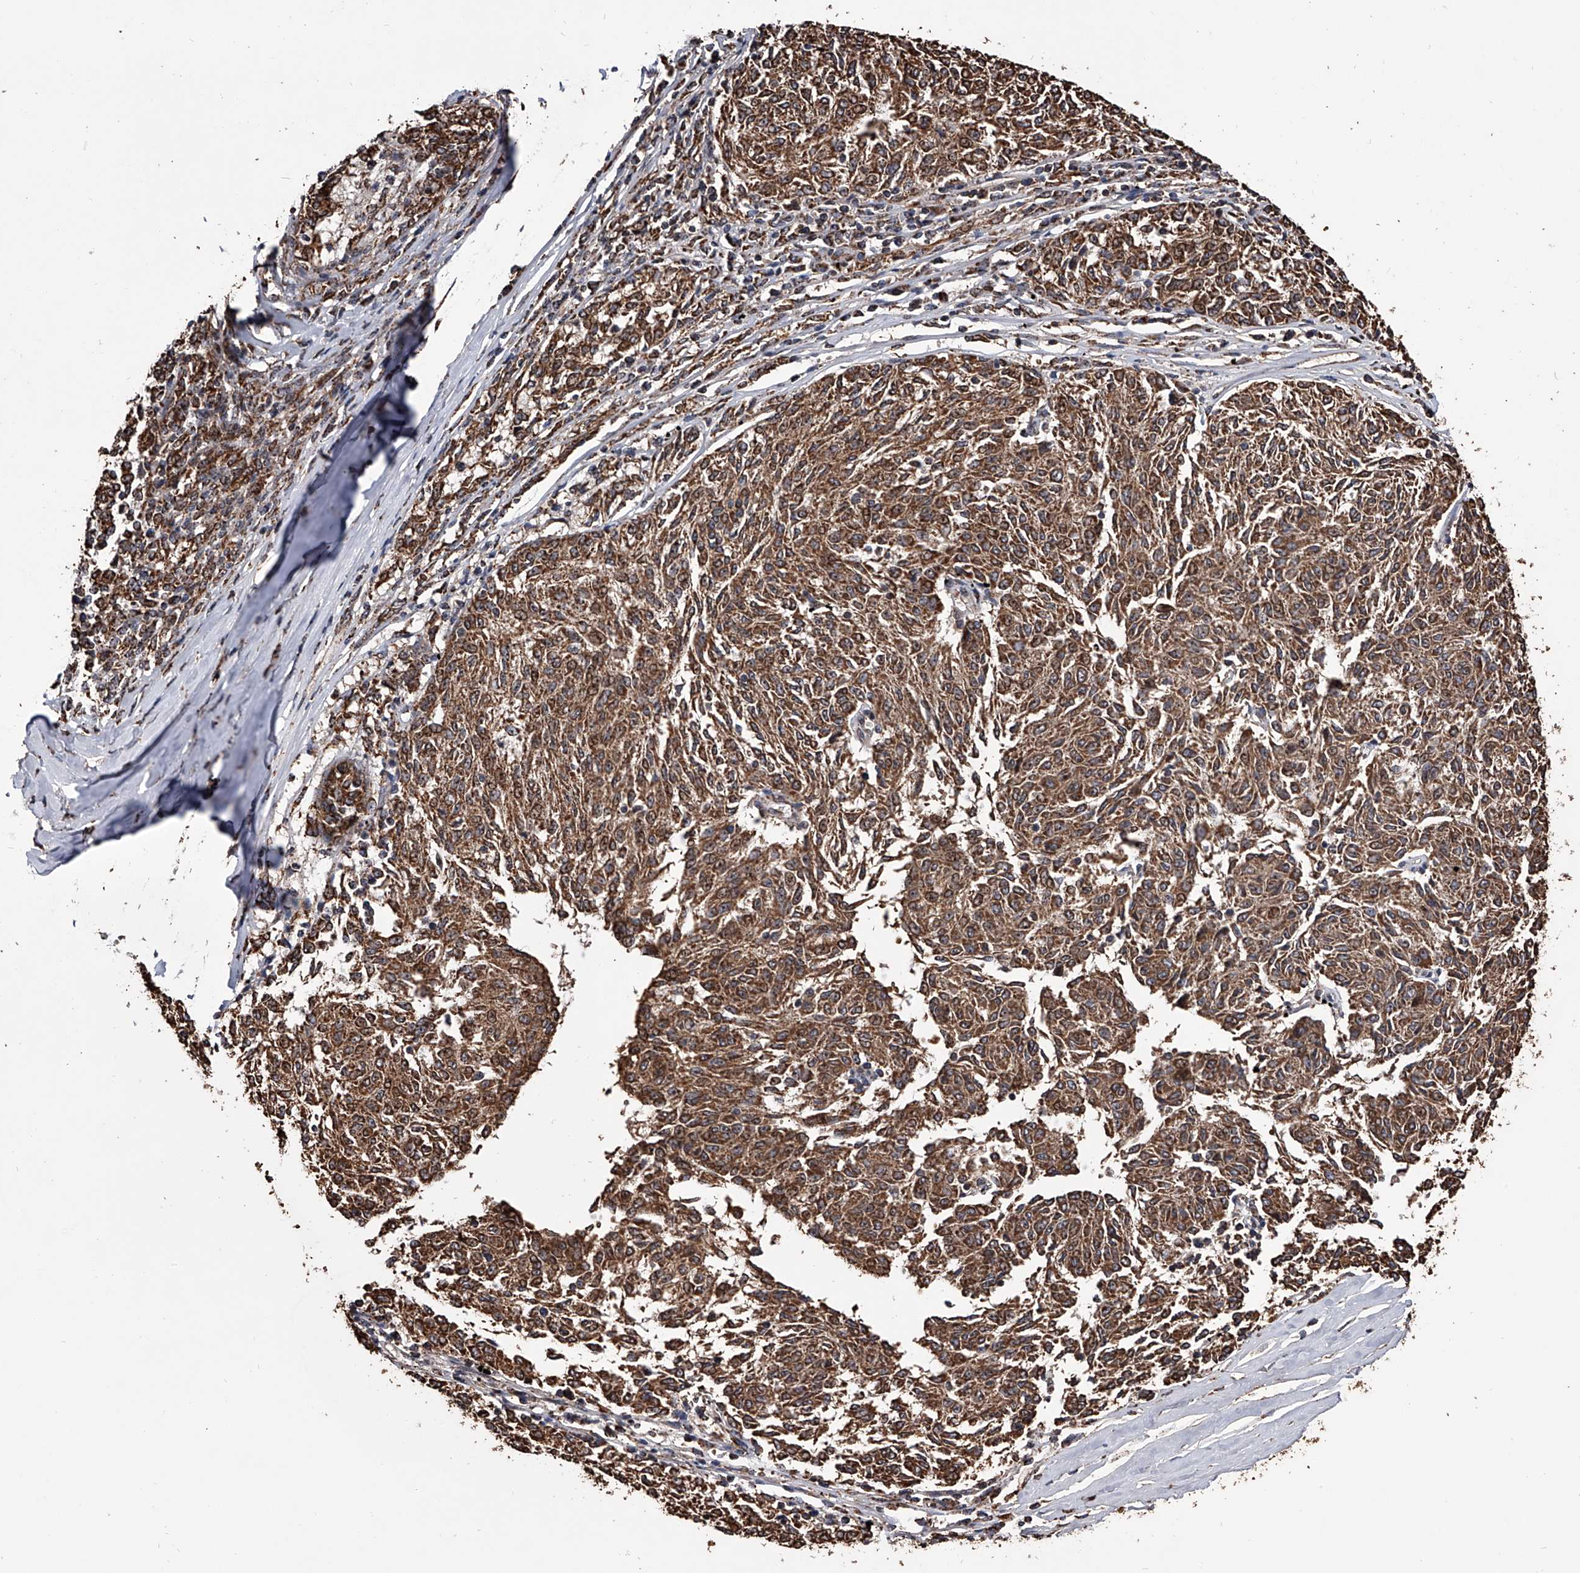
{"staining": {"intensity": "moderate", "quantity": ">75%", "location": "cytoplasmic/membranous,nuclear"}, "tissue": "melanoma", "cell_type": "Tumor cells", "image_type": "cancer", "snomed": [{"axis": "morphology", "description": "Malignant melanoma, NOS"}, {"axis": "topography", "description": "Skin"}], "caption": "This micrograph shows immunohistochemistry staining of melanoma, with medium moderate cytoplasmic/membranous and nuclear expression in about >75% of tumor cells.", "gene": "SMPDL3A", "patient": {"sex": "female", "age": 72}}